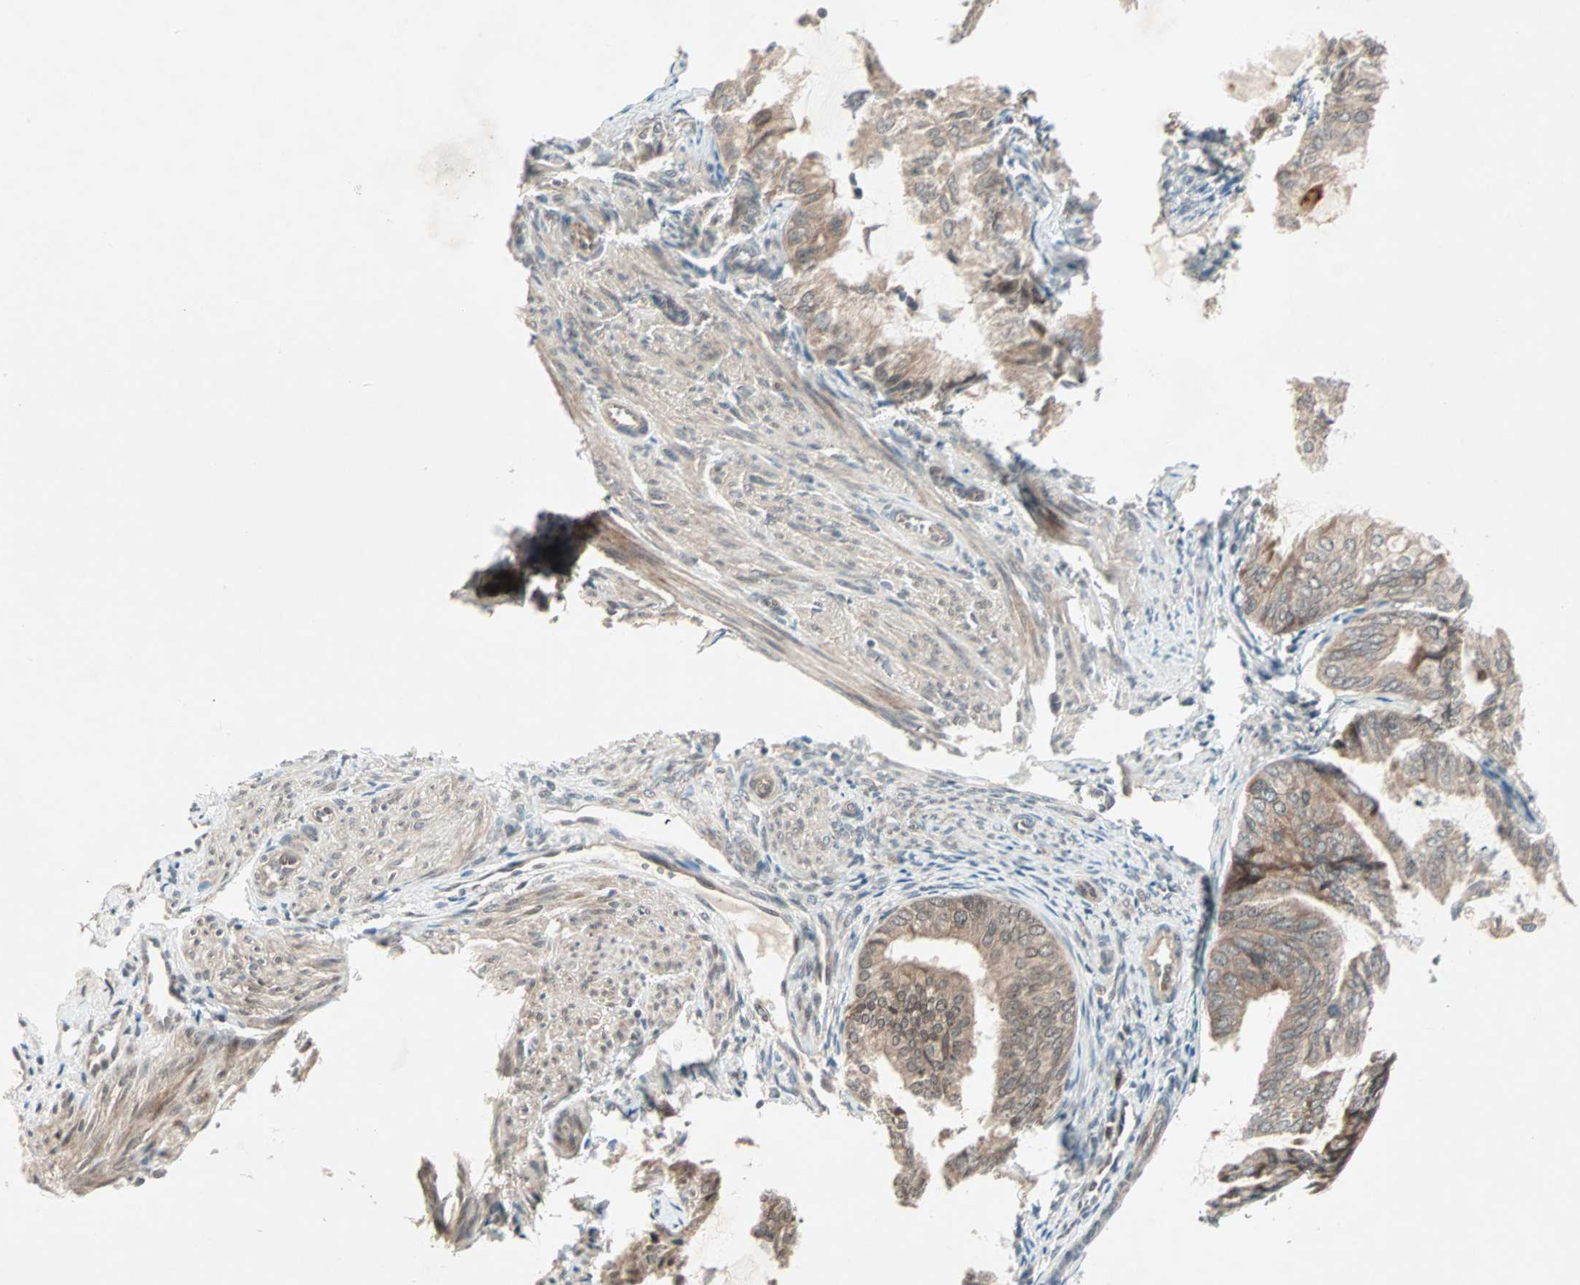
{"staining": {"intensity": "weak", "quantity": ">75%", "location": "cytoplasmic/membranous"}, "tissue": "endometrial cancer", "cell_type": "Tumor cells", "image_type": "cancer", "snomed": [{"axis": "morphology", "description": "Adenocarcinoma, NOS"}, {"axis": "topography", "description": "Endometrium"}], "caption": "The image demonstrates a brown stain indicating the presence of a protein in the cytoplasmic/membranous of tumor cells in endometrial cancer.", "gene": "PGBD1", "patient": {"sex": "female", "age": 81}}